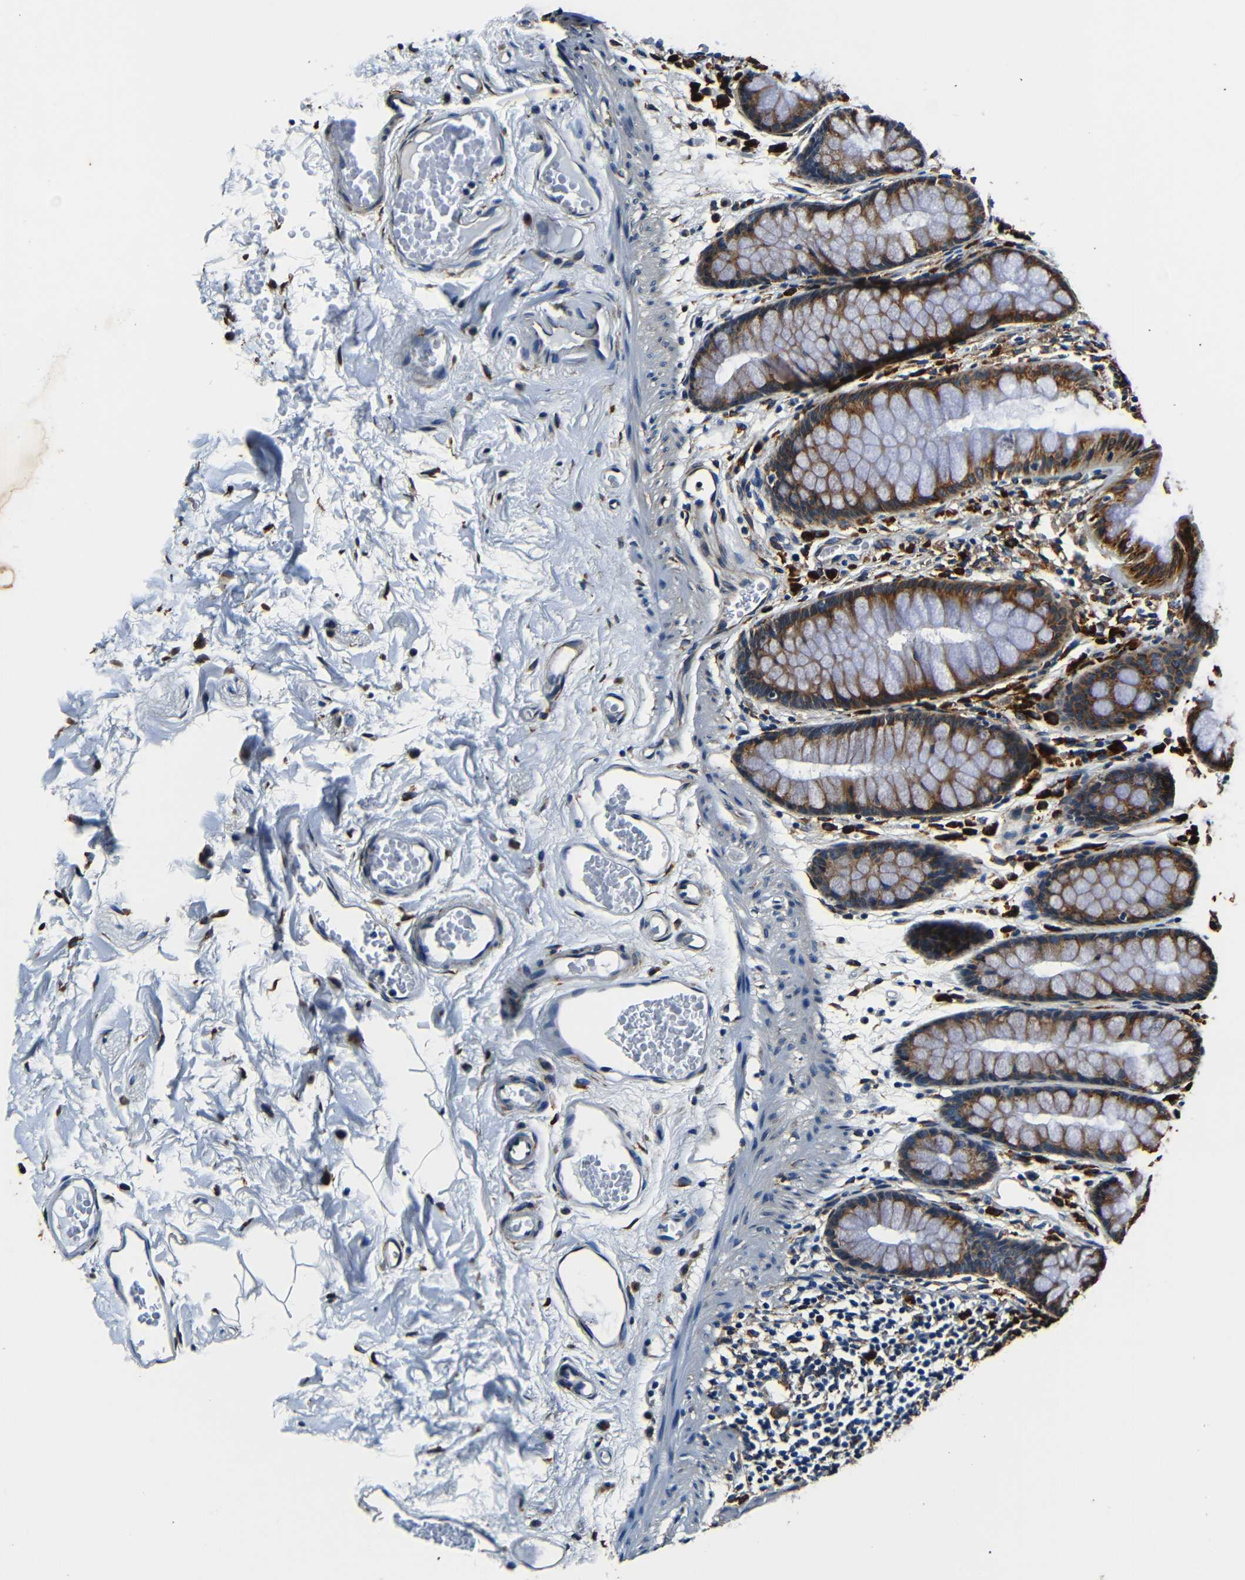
{"staining": {"intensity": "negative", "quantity": "none", "location": "none"}, "tissue": "colon", "cell_type": "Endothelial cells", "image_type": "normal", "snomed": [{"axis": "morphology", "description": "Normal tissue, NOS"}, {"axis": "topography", "description": "Colon"}], "caption": "Endothelial cells are negative for brown protein staining in normal colon. Nuclei are stained in blue.", "gene": "RRBP1", "patient": {"sex": "female", "age": 55}}